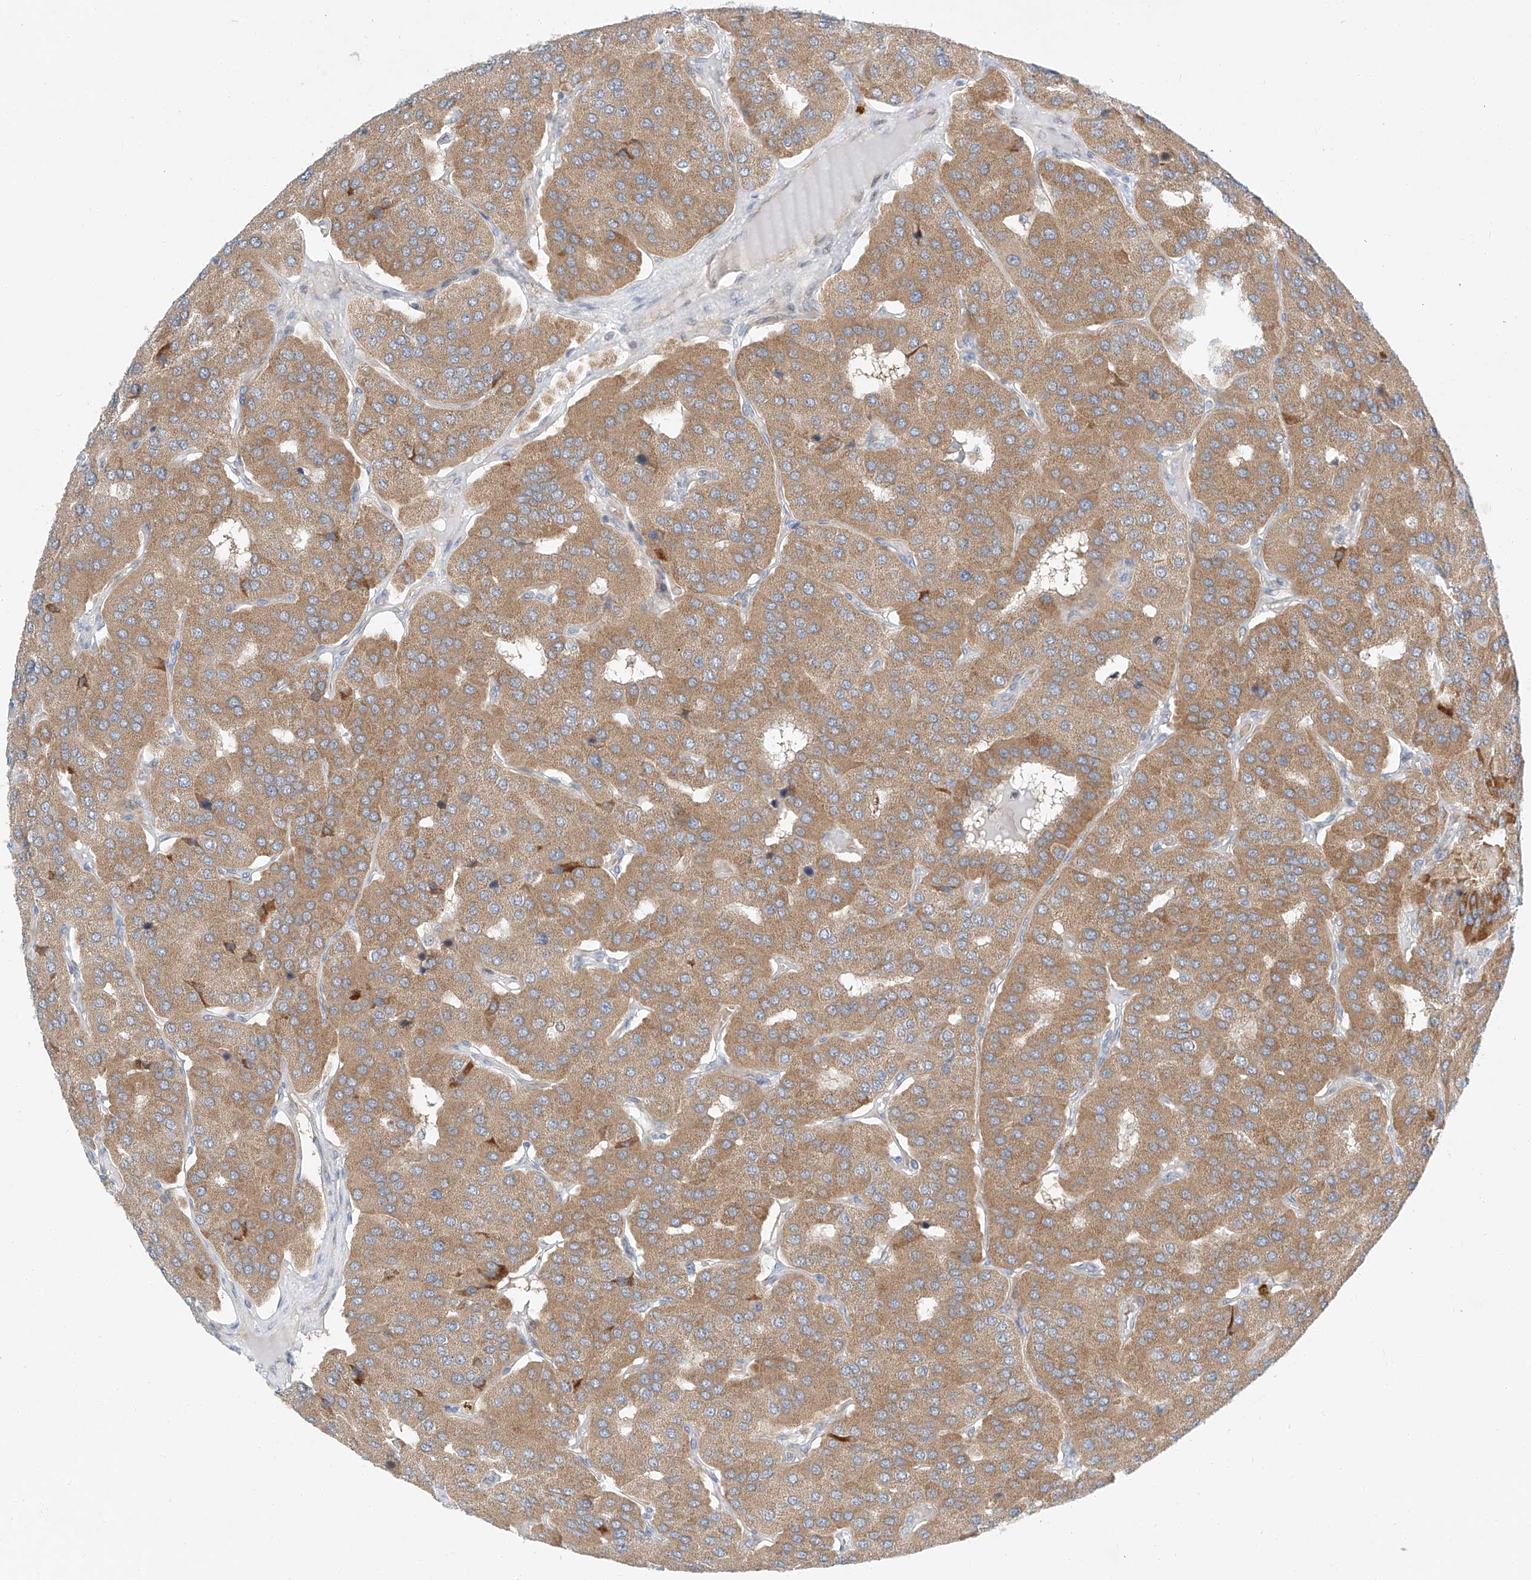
{"staining": {"intensity": "moderate", "quantity": ">75%", "location": "cytoplasmic/membranous"}, "tissue": "parathyroid gland", "cell_type": "Glandular cells", "image_type": "normal", "snomed": [{"axis": "morphology", "description": "Normal tissue, NOS"}, {"axis": "morphology", "description": "Adenoma, NOS"}, {"axis": "topography", "description": "Parathyroid gland"}], "caption": "Parathyroid gland stained with IHC exhibits moderate cytoplasmic/membranous expression in about >75% of glandular cells.", "gene": "CLDND1", "patient": {"sex": "female", "age": 86}}